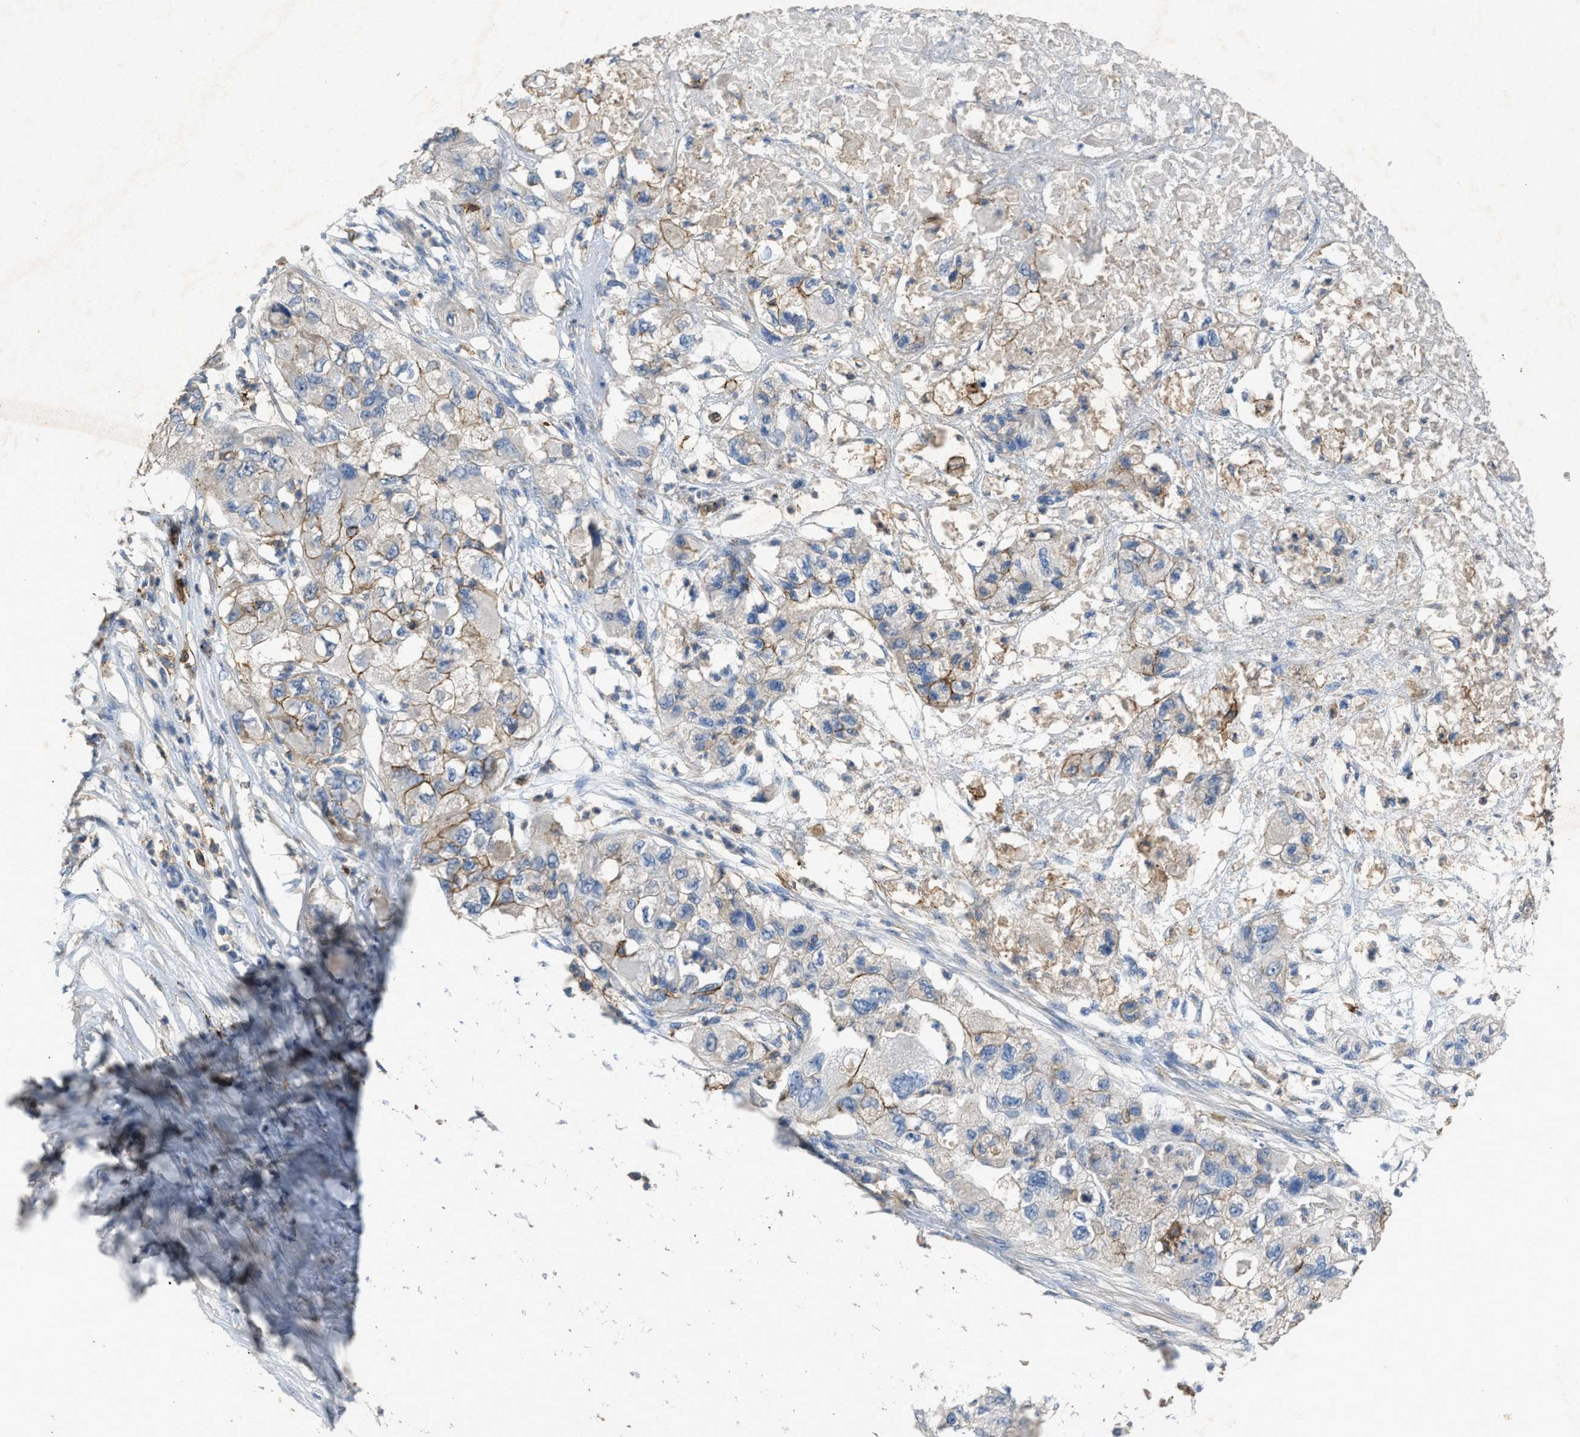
{"staining": {"intensity": "moderate", "quantity": "<25%", "location": "cytoplasmic/membranous"}, "tissue": "pancreatic cancer", "cell_type": "Tumor cells", "image_type": "cancer", "snomed": [{"axis": "morphology", "description": "Adenocarcinoma, NOS"}, {"axis": "topography", "description": "Pancreas"}], "caption": "Immunohistochemical staining of pancreatic cancer (adenocarcinoma) reveals low levels of moderate cytoplasmic/membranous protein positivity in approximately <25% of tumor cells.", "gene": "OR51E1", "patient": {"sex": "female", "age": 78}}